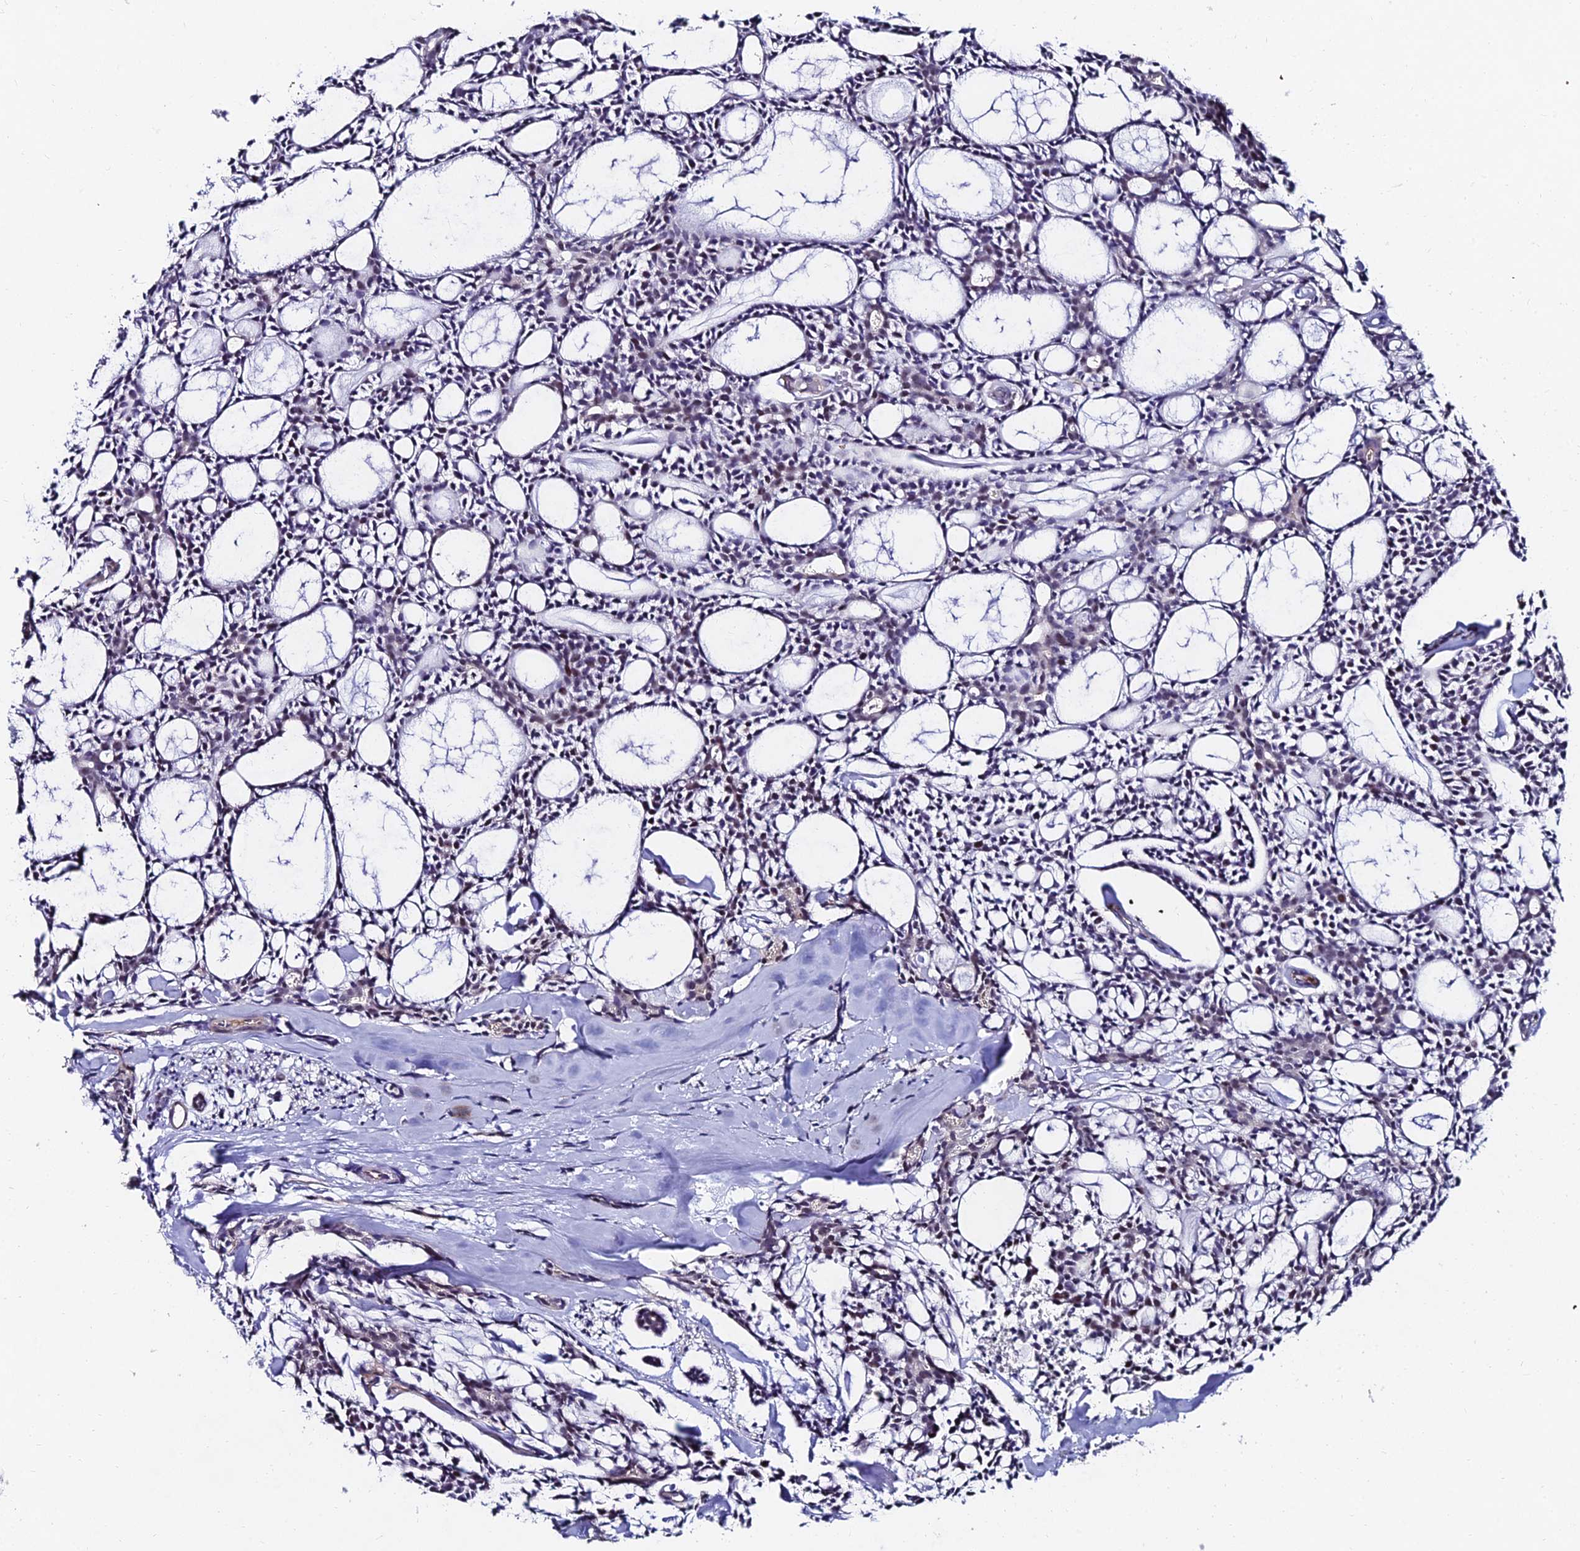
{"staining": {"intensity": "weak", "quantity": "<25%", "location": "nuclear"}, "tissue": "head and neck cancer", "cell_type": "Tumor cells", "image_type": "cancer", "snomed": [{"axis": "morphology", "description": "Adenocarcinoma, NOS"}, {"axis": "topography", "description": "Salivary gland"}, {"axis": "topography", "description": "Head-Neck"}], "caption": "High power microscopy micrograph of an immunohistochemistry (IHC) micrograph of head and neck adenocarcinoma, revealing no significant positivity in tumor cells.", "gene": "TRIM24", "patient": {"sex": "male", "age": 55}}